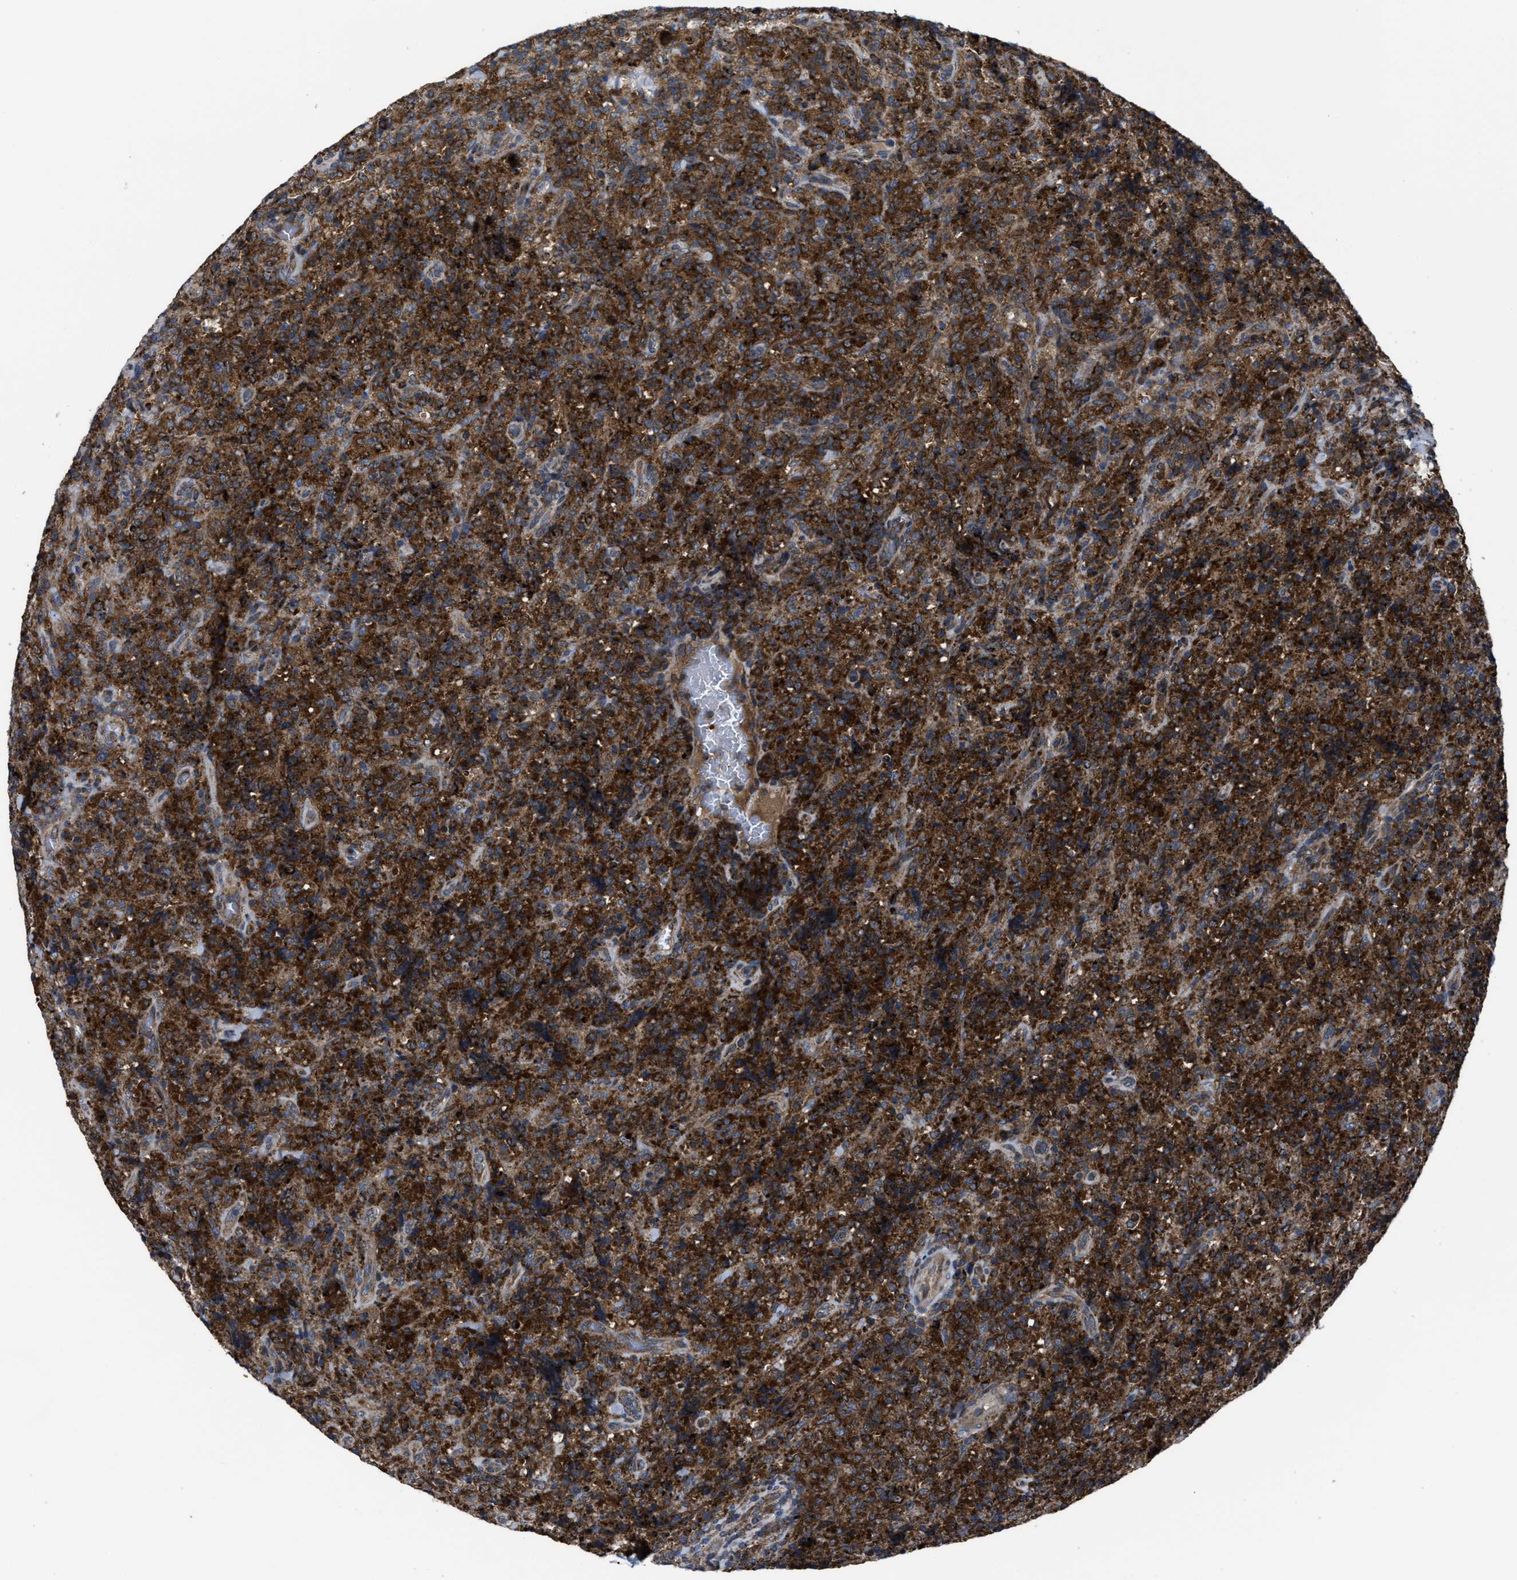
{"staining": {"intensity": "strong", "quantity": ">75%", "location": "cytoplasmic/membranous"}, "tissue": "lymphoma", "cell_type": "Tumor cells", "image_type": "cancer", "snomed": [{"axis": "morphology", "description": "Malignant lymphoma, non-Hodgkin's type, High grade"}, {"axis": "topography", "description": "Tonsil"}], "caption": "Strong cytoplasmic/membranous protein positivity is seen in about >75% of tumor cells in high-grade malignant lymphoma, non-Hodgkin's type.", "gene": "PASK", "patient": {"sex": "female", "age": 36}}